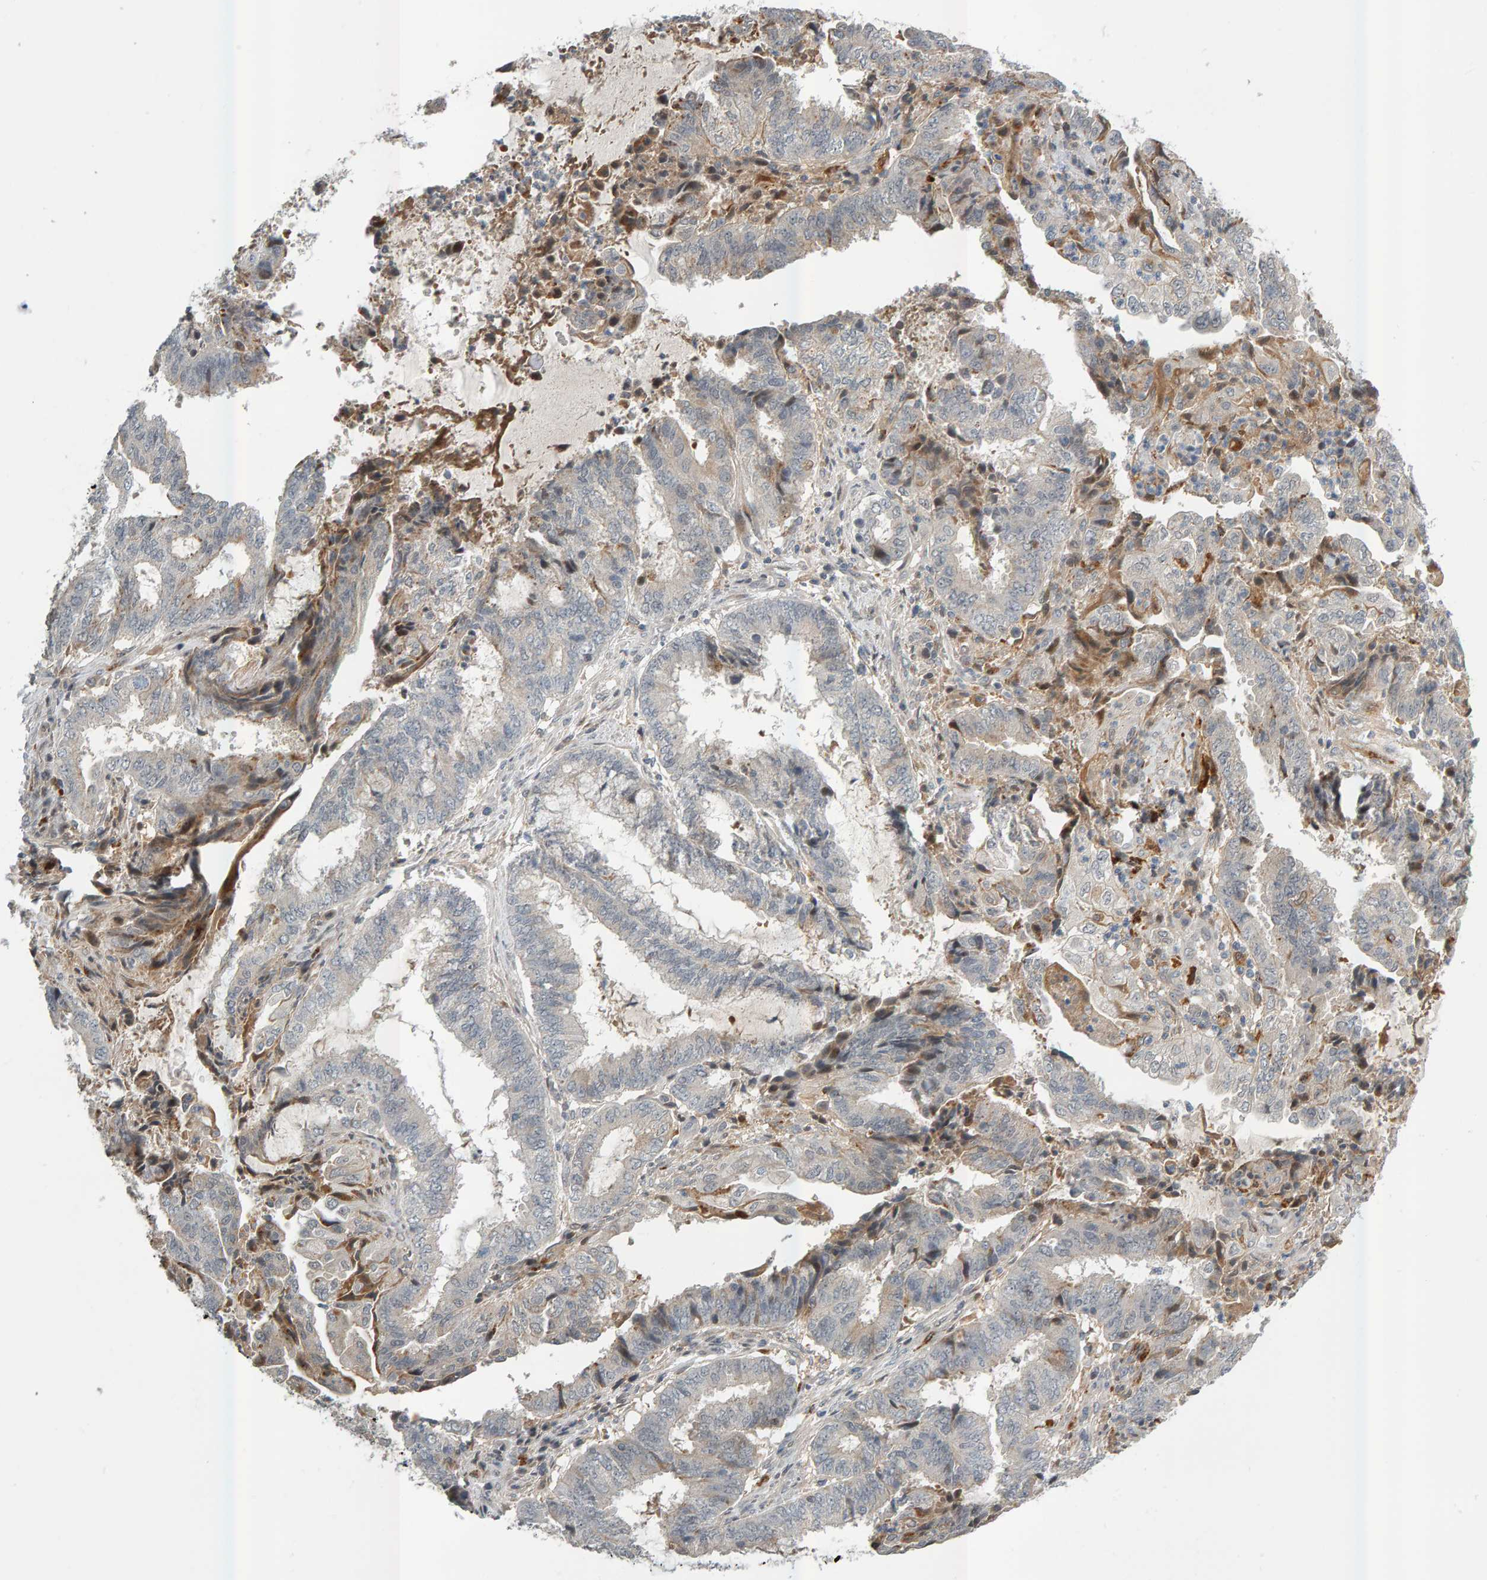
{"staining": {"intensity": "weak", "quantity": "<25%", "location": "cytoplasmic/membranous"}, "tissue": "endometrial cancer", "cell_type": "Tumor cells", "image_type": "cancer", "snomed": [{"axis": "morphology", "description": "Adenocarcinoma, NOS"}, {"axis": "topography", "description": "Endometrium"}], "caption": "A histopathology image of endometrial adenocarcinoma stained for a protein reveals no brown staining in tumor cells. (Stains: DAB IHC with hematoxylin counter stain, Microscopy: brightfield microscopy at high magnification).", "gene": "ZNF160", "patient": {"sex": "female", "age": 51}}